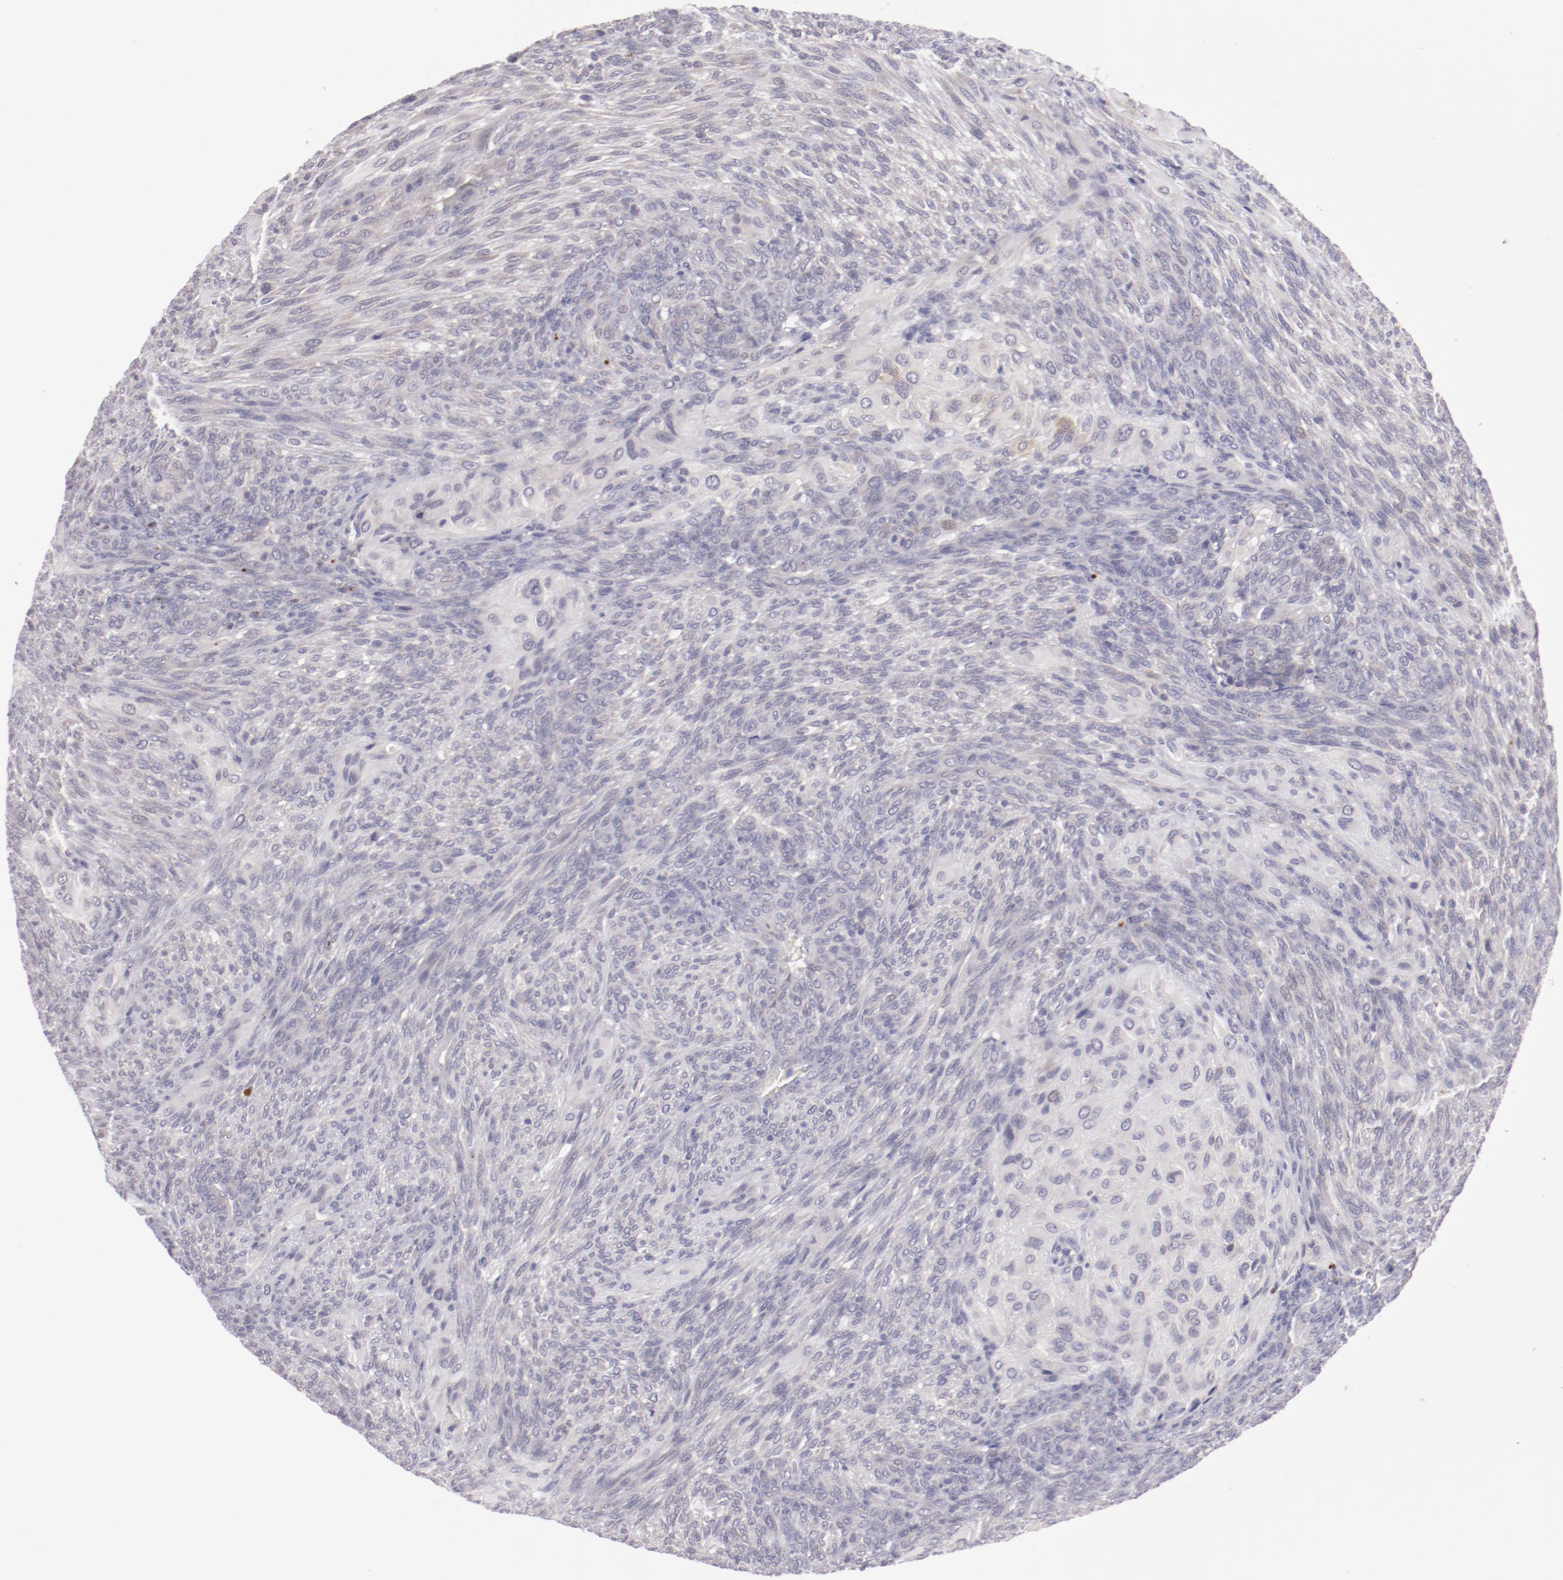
{"staining": {"intensity": "negative", "quantity": "none", "location": "none"}, "tissue": "glioma", "cell_type": "Tumor cells", "image_type": "cancer", "snomed": [{"axis": "morphology", "description": "Glioma, malignant, High grade"}, {"axis": "topography", "description": "Cerebral cortex"}], "caption": "Immunohistochemistry of human glioma reveals no expression in tumor cells.", "gene": "TRAF3", "patient": {"sex": "female", "age": 55}}